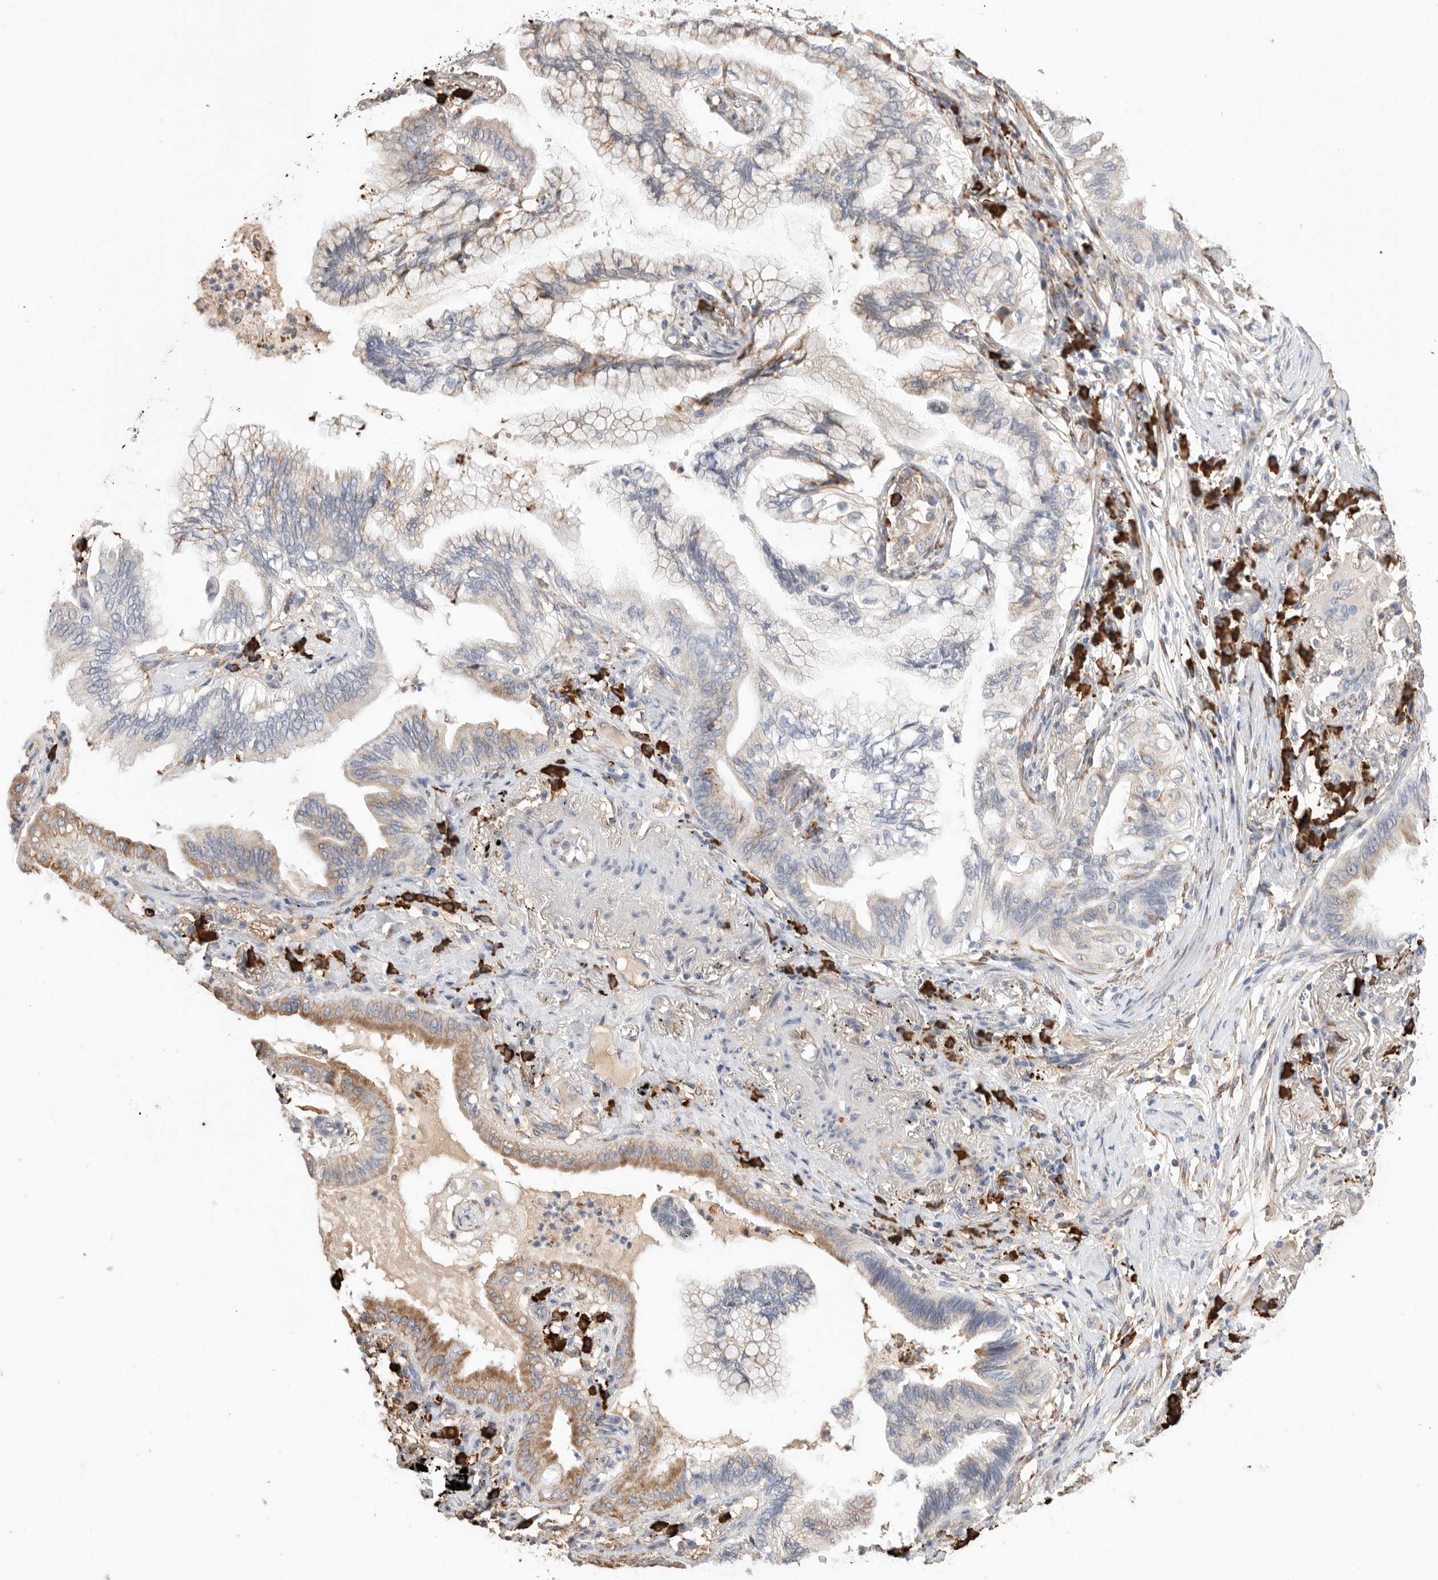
{"staining": {"intensity": "moderate", "quantity": "25%-75%", "location": "cytoplasmic/membranous"}, "tissue": "lung cancer", "cell_type": "Tumor cells", "image_type": "cancer", "snomed": [{"axis": "morphology", "description": "Adenocarcinoma, NOS"}, {"axis": "topography", "description": "Lung"}], "caption": "There is medium levels of moderate cytoplasmic/membranous expression in tumor cells of lung cancer (adenocarcinoma), as demonstrated by immunohistochemical staining (brown color).", "gene": "BLOC1S5", "patient": {"sex": "female", "age": 70}}